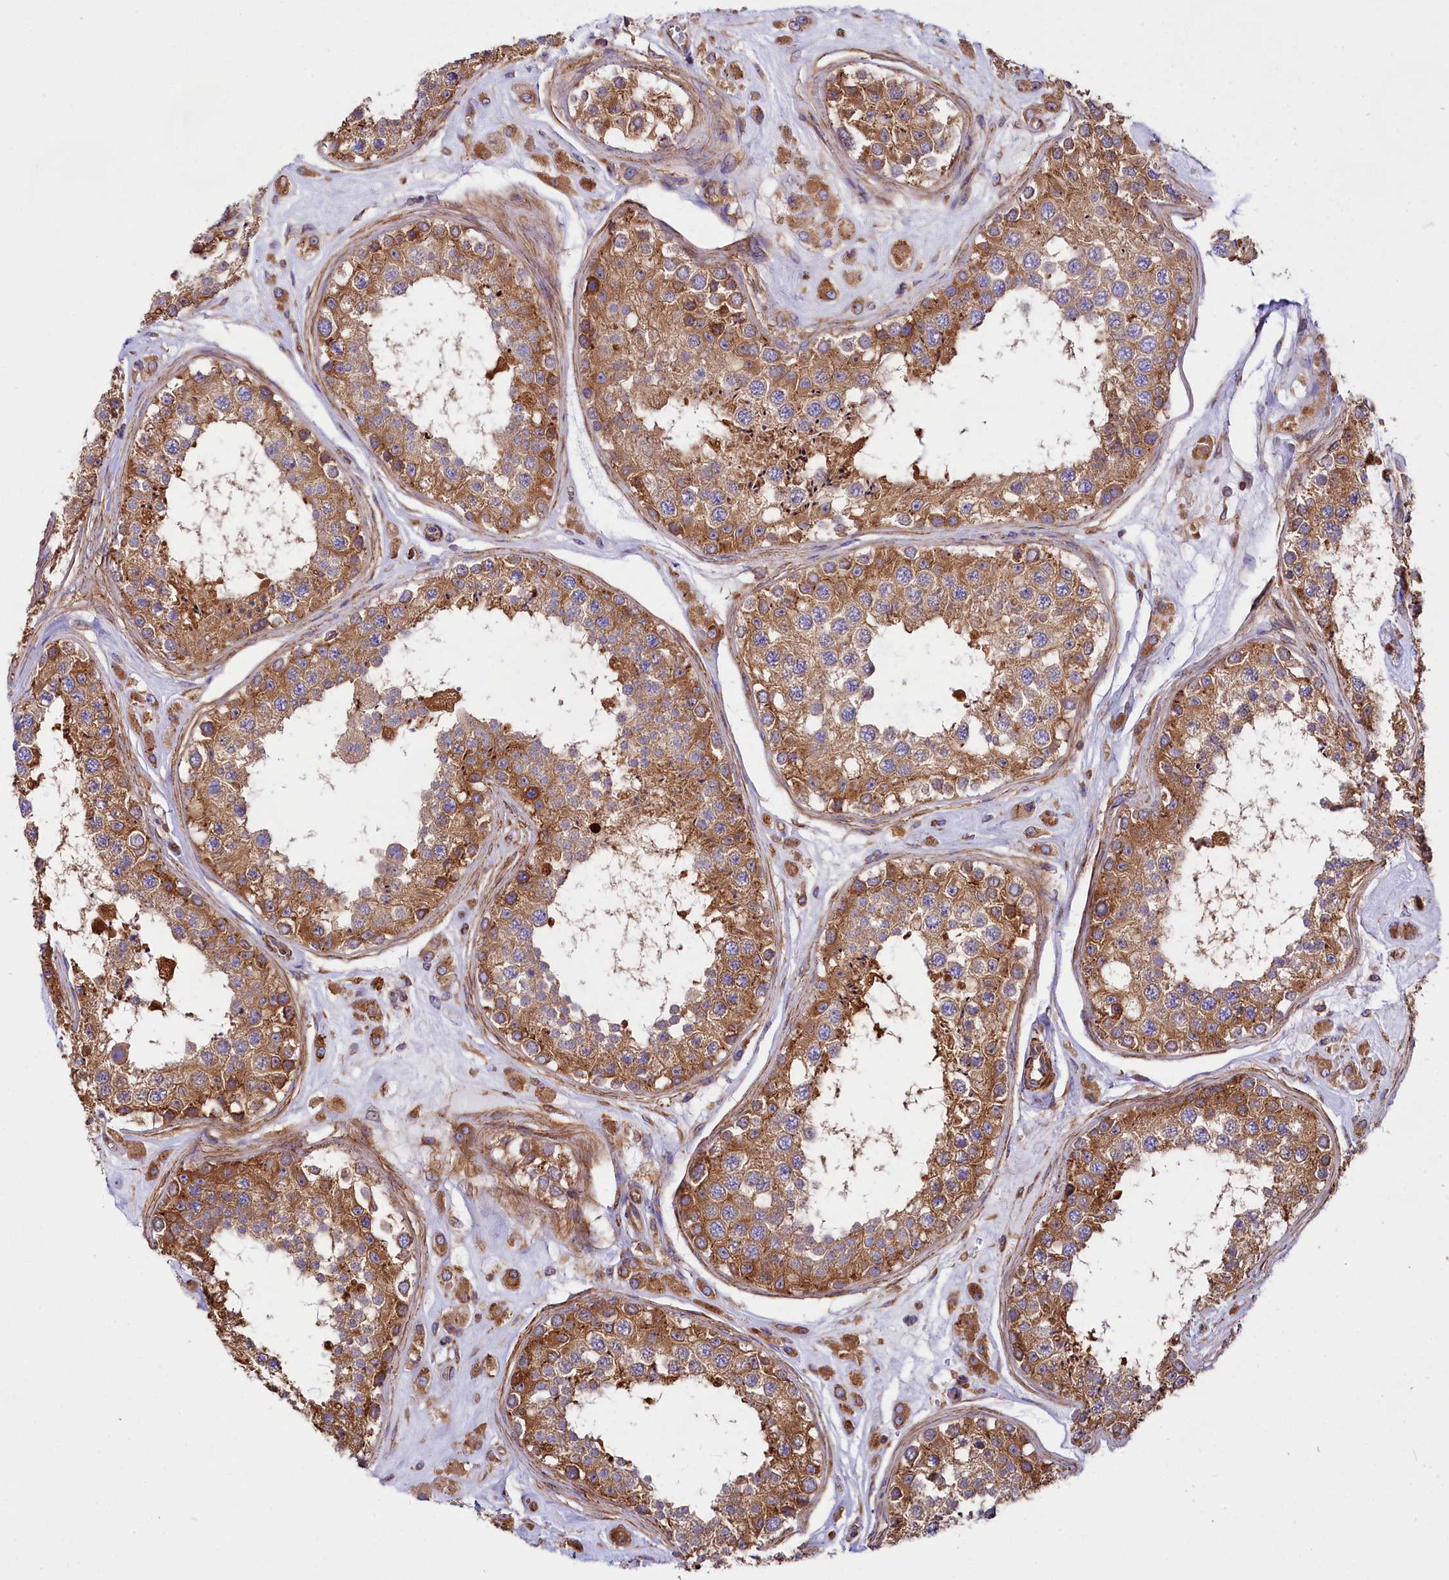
{"staining": {"intensity": "strong", "quantity": ">75%", "location": "cytoplasmic/membranous"}, "tissue": "testis", "cell_type": "Cells in seminiferous ducts", "image_type": "normal", "snomed": [{"axis": "morphology", "description": "Normal tissue, NOS"}, {"axis": "topography", "description": "Testis"}], "caption": "Immunohistochemistry (DAB (3,3'-diaminobenzidine)) staining of benign testis exhibits strong cytoplasmic/membranous protein positivity in approximately >75% of cells in seminiferous ducts.", "gene": "GYS1", "patient": {"sex": "male", "age": 25}}